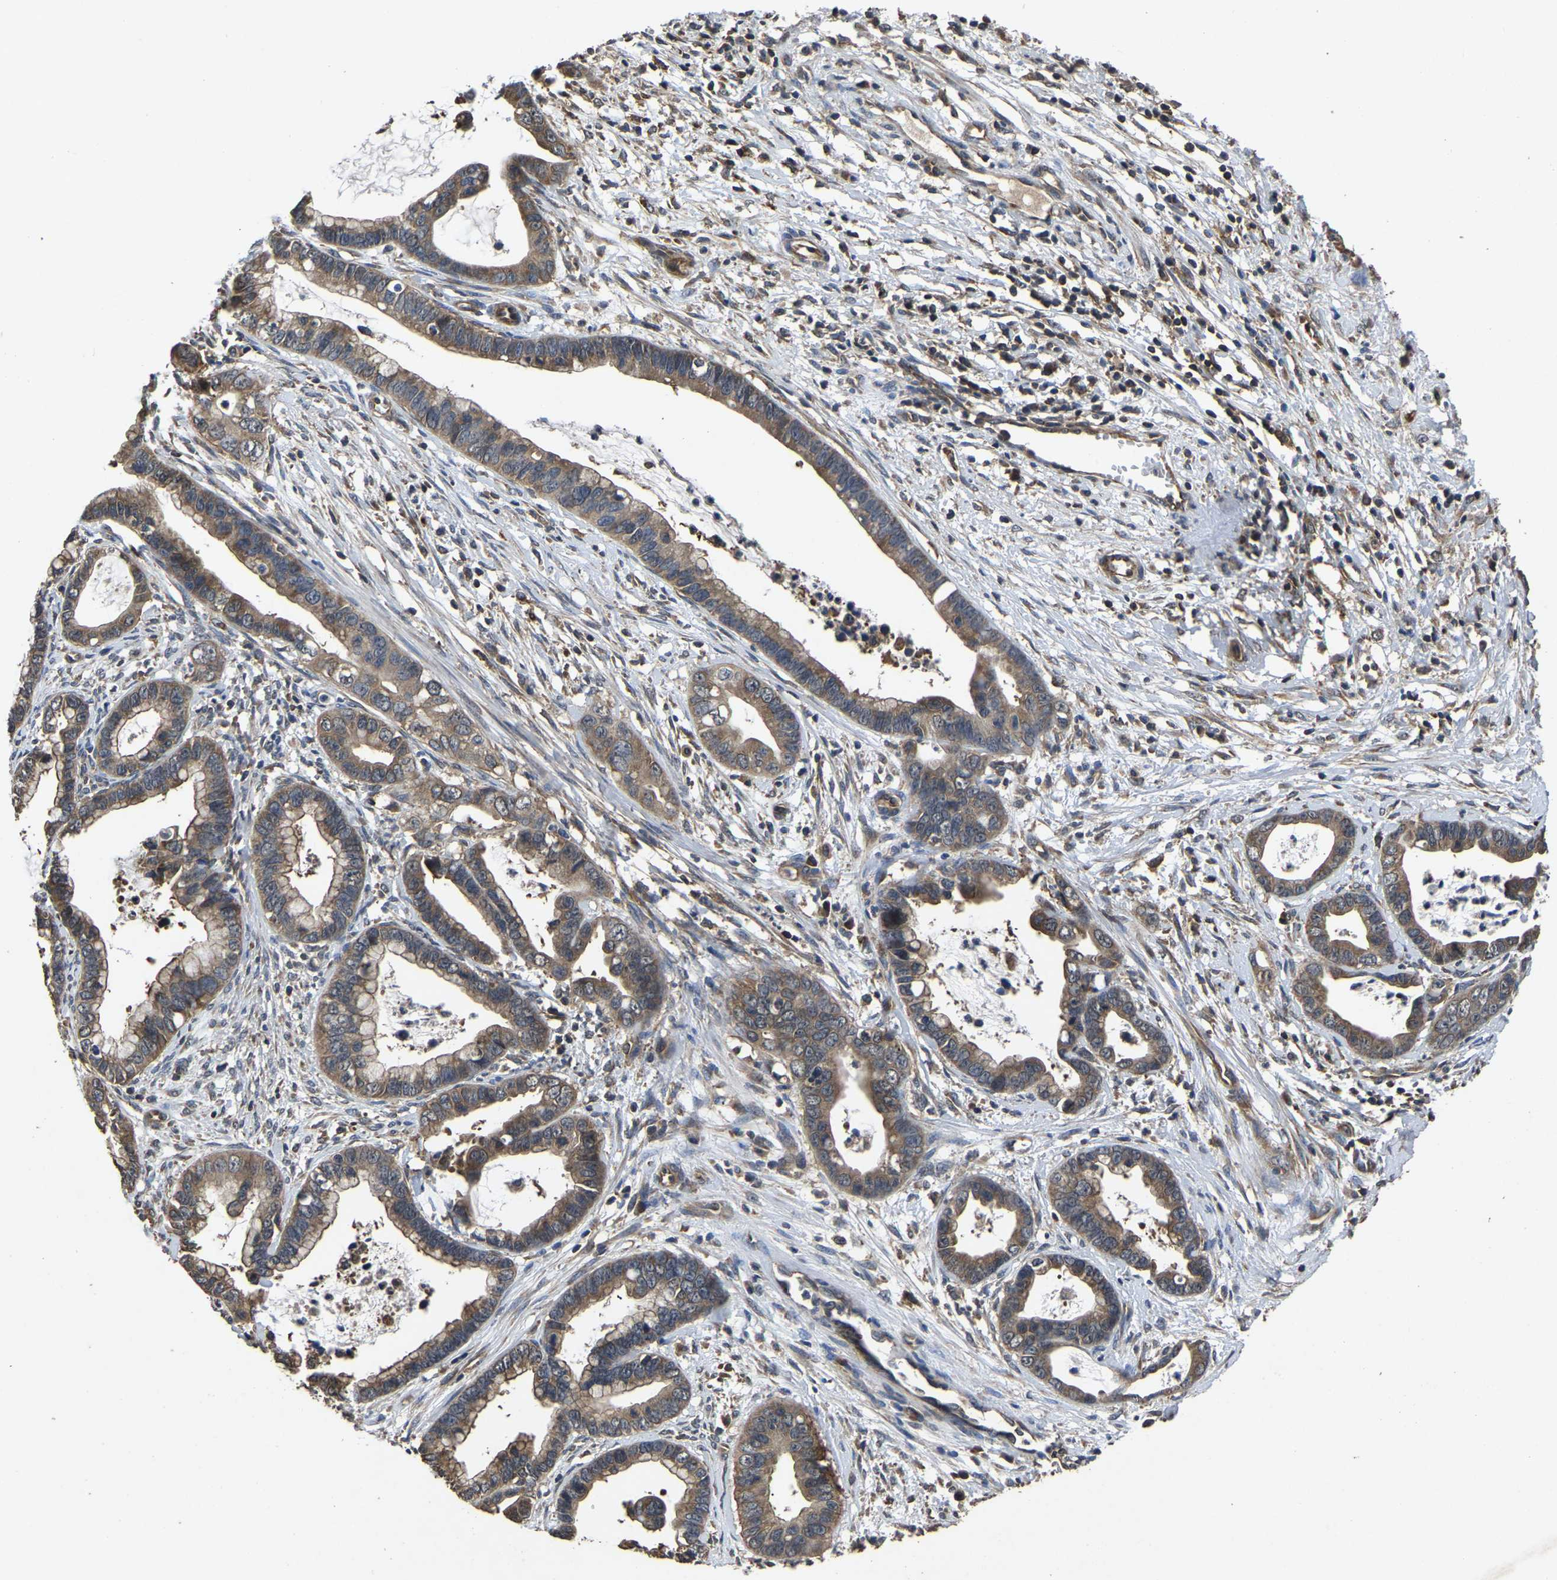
{"staining": {"intensity": "moderate", "quantity": ">75%", "location": "cytoplasmic/membranous"}, "tissue": "cervical cancer", "cell_type": "Tumor cells", "image_type": "cancer", "snomed": [{"axis": "morphology", "description": "Adenocarcinoma, NOS"}, {"axis": "topography", "description": "Cervix"}], "caption": "The histopathology image shows staining of cervical cancer, revealing moderate cytoplasmic/membranous protein staining (brown color) within tumor cells.", "gene": "CRYZL1", "patient": {"sex": "female", "age": 44}}